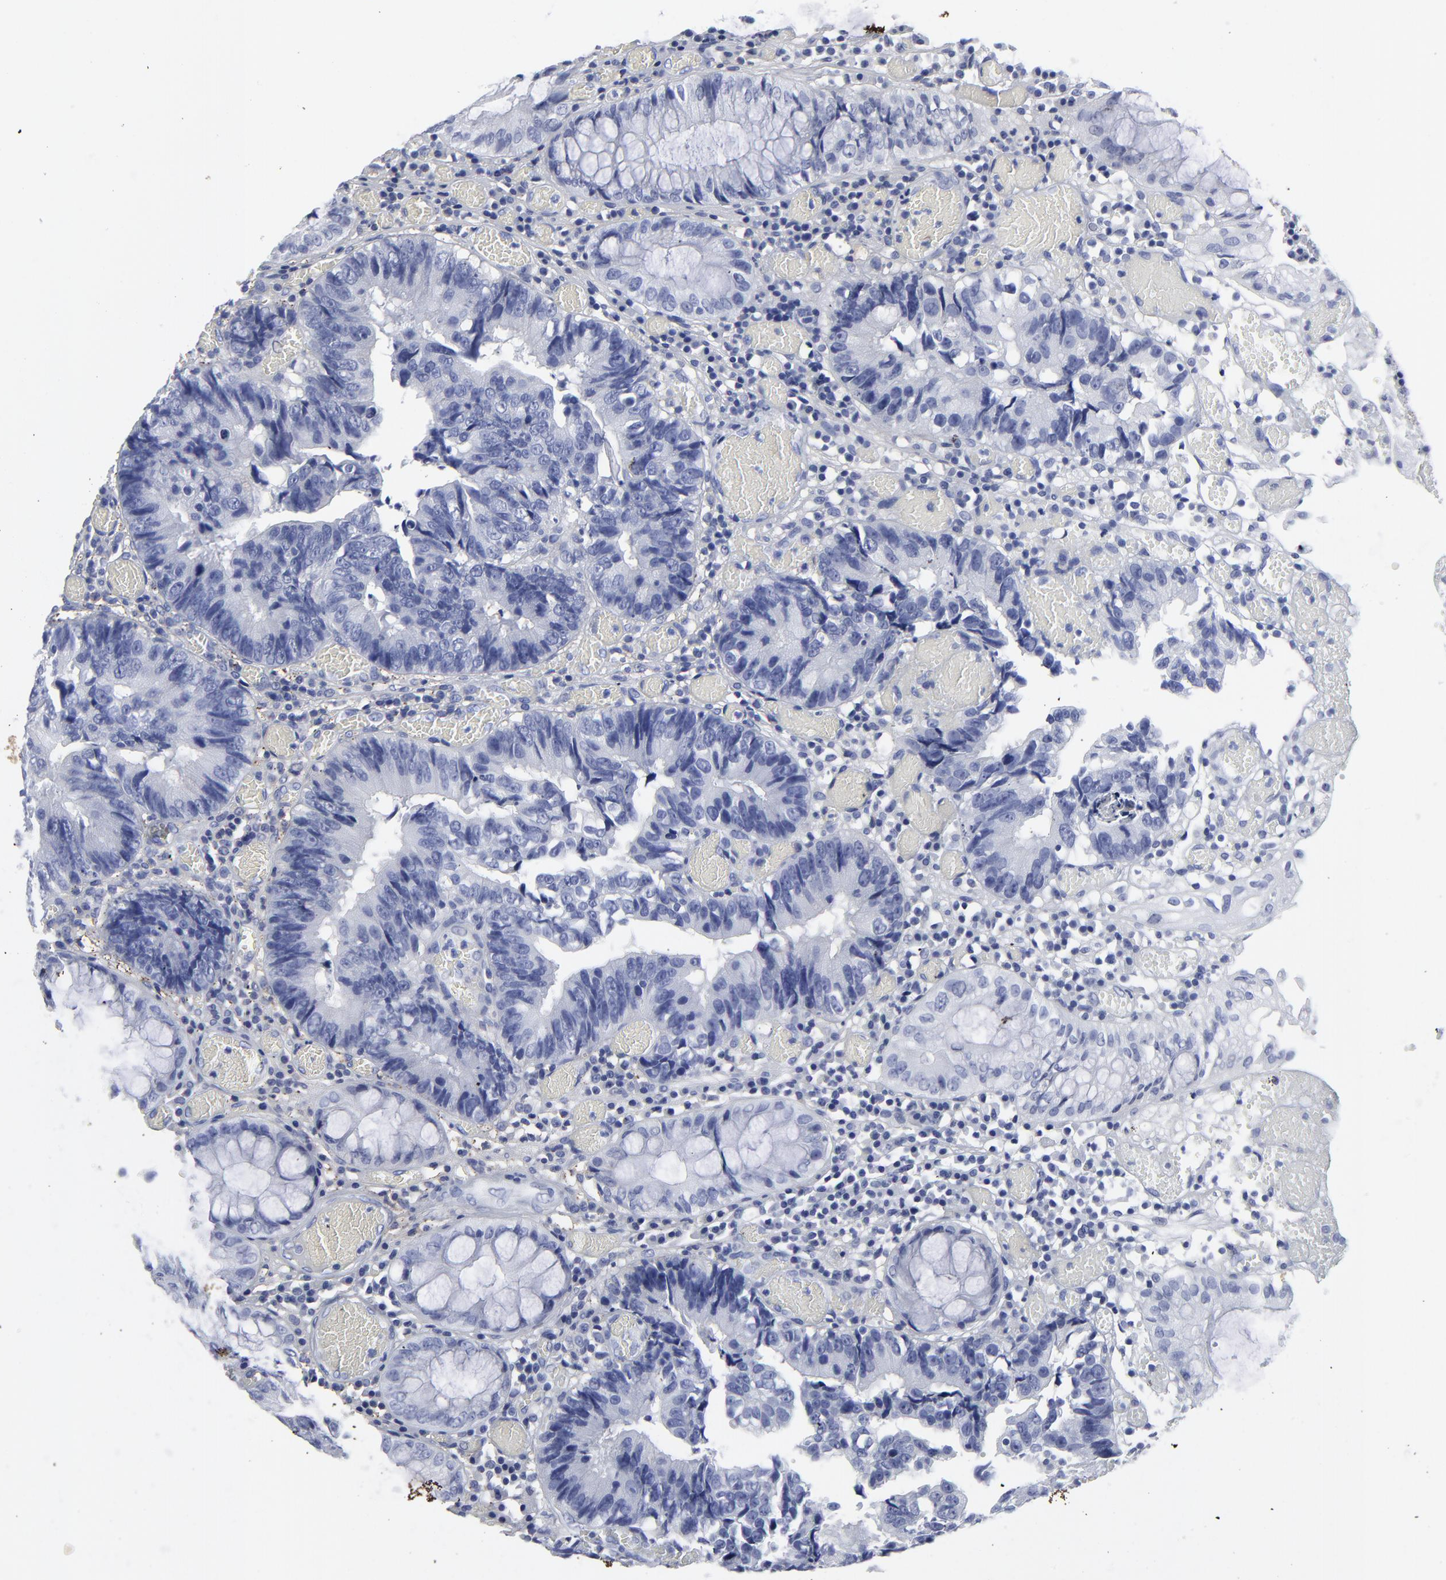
{"staining": {"intensity": "negative", "quantity": "none", "location": "none"}, "tissue": "colorectal cancer", "cell_type": "Tumor cells", "image_type": "cancer", "snomed": [{"axis": "morphology", "description": "Adenocarcinoma, NOS"}, {"axis": "topography", "description": "Rectum"}], "caption": "Tumor cells show no significant staining in colorectal cancer.", "gene": "DCN", "patient": {"sex": "female", "age": 98}}